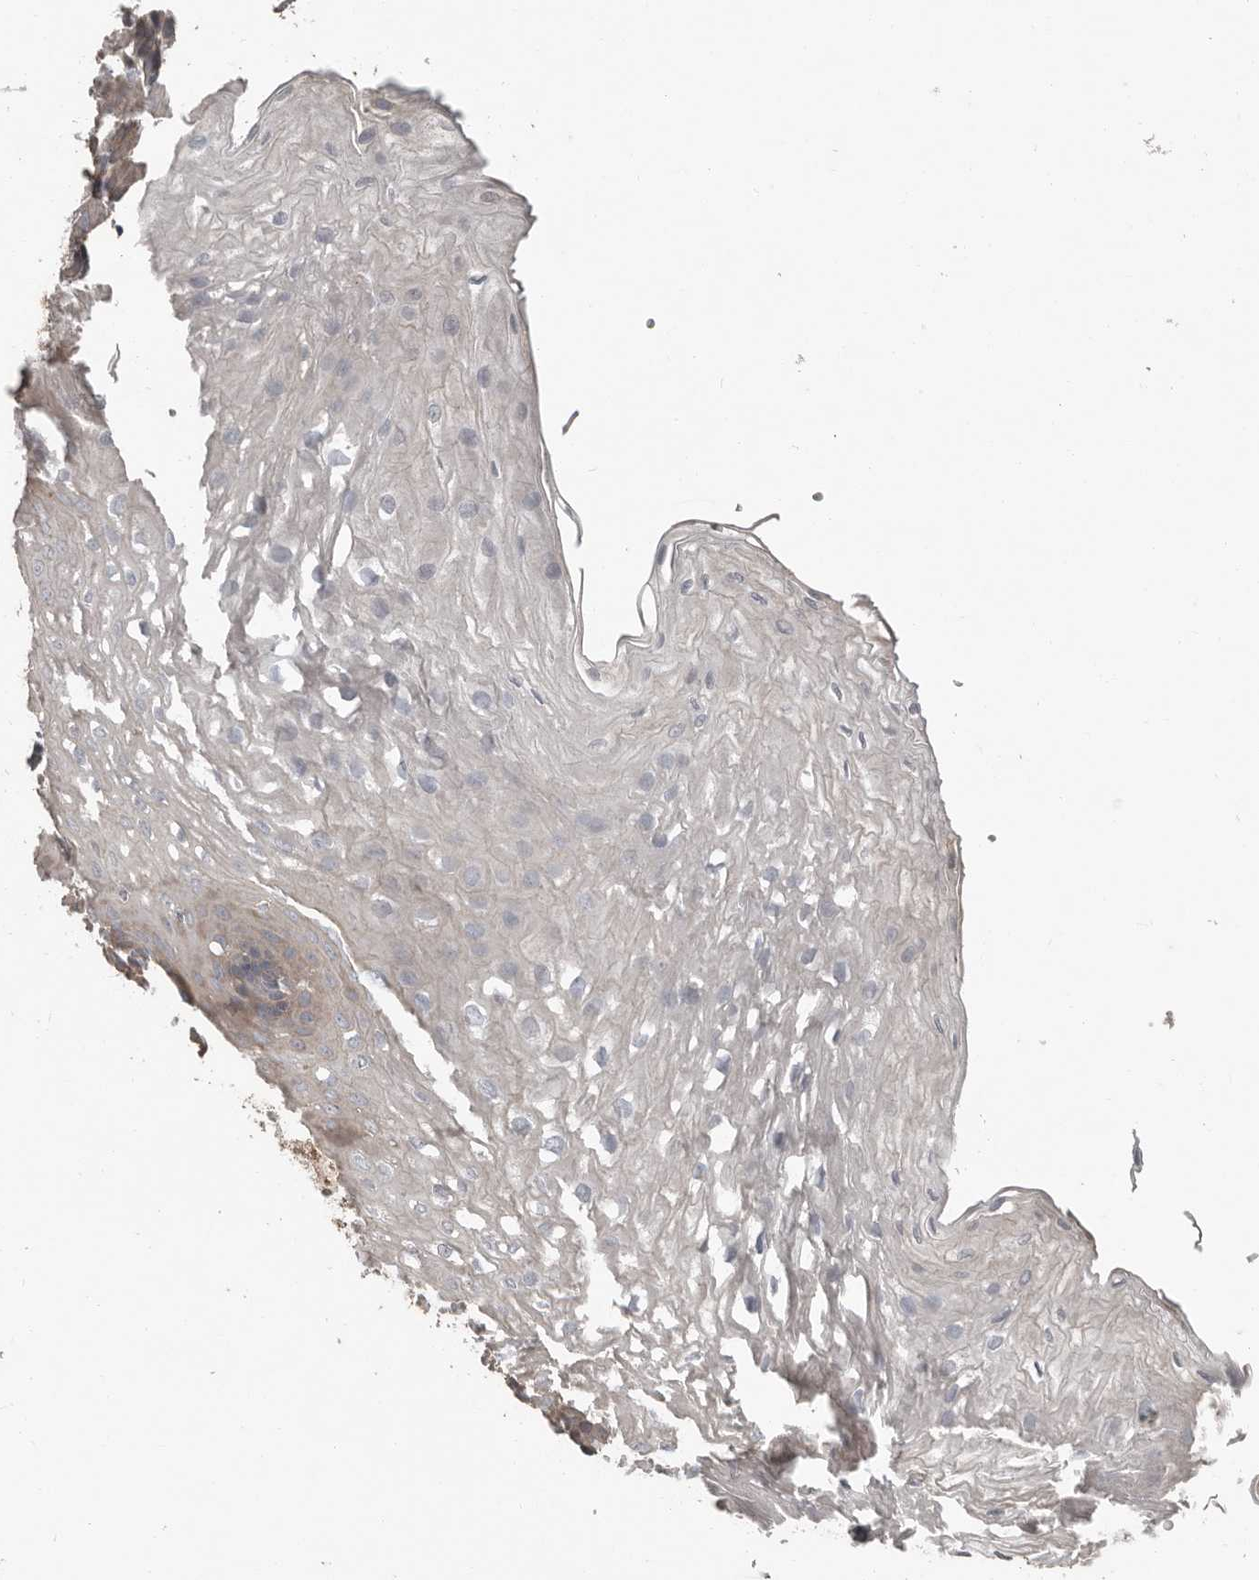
{"staining": {"intensity": "weak", "quantity": "<25%", "location": "cytoplasmic/membranous"}, "tissue": "esophagus", "cell_type": "Squamous epithelial cells", "image_type": "normal", "snomed": [{"axis": "morphology", "description": "Normal tissue, NOS"}, {"axis": "topography", "description": "Esophagus"}], "caption": "Immunohistochemistry (IHC) photomicrograph of normal esophagus: esophagus stained with DAB (3,3'-diaminobenzidine) demonstrates no significant protein expression in squamous epithelial cells.", "gene": "CA6", "patient": {"sex": "female", "age": 66}}